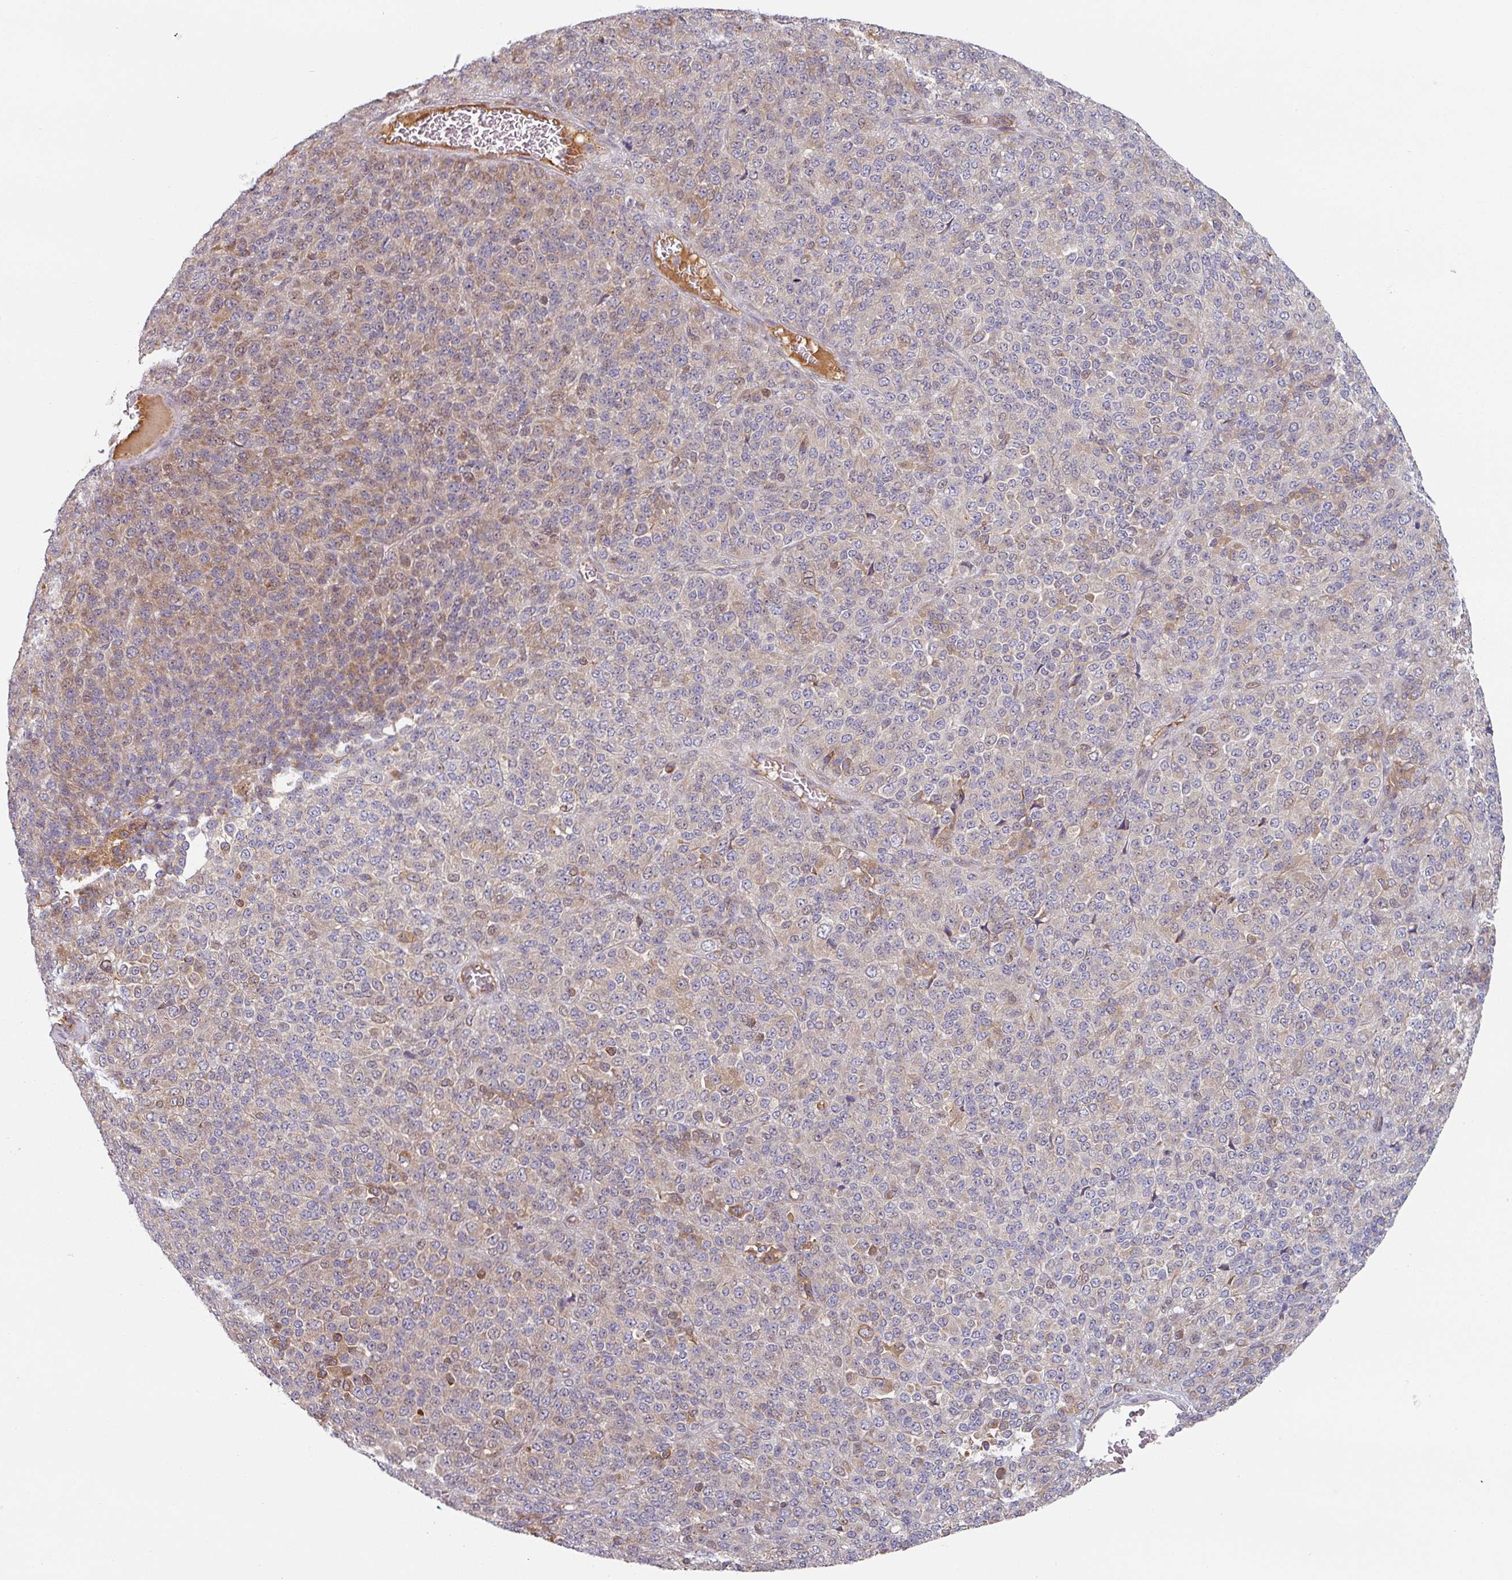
{"staining": {"intensity": "weak", "quantity": "25%-75%", "location": "cytoplasmic/membranous"}, "tissue": "melanoma", "cell_type": "Tumor cells", "image_type": "cancer", "snomed": [{"axis": "morphology", "description": "Malignant melanoma, Metastatic site"}, {"axis": "topography", "description": "Brain"}], "caption": "Melanoma was stained to show a protein in brown. There is low levels of weak cytoplasmic/membranous expression in about 25%-75% of tumor cells. (DAB (3,3'-diaminobenzidine) IHC with brightfield microscopy, high magnification).", "gene": "CEP78", "patient": {"sex": "female", "age": 56}}